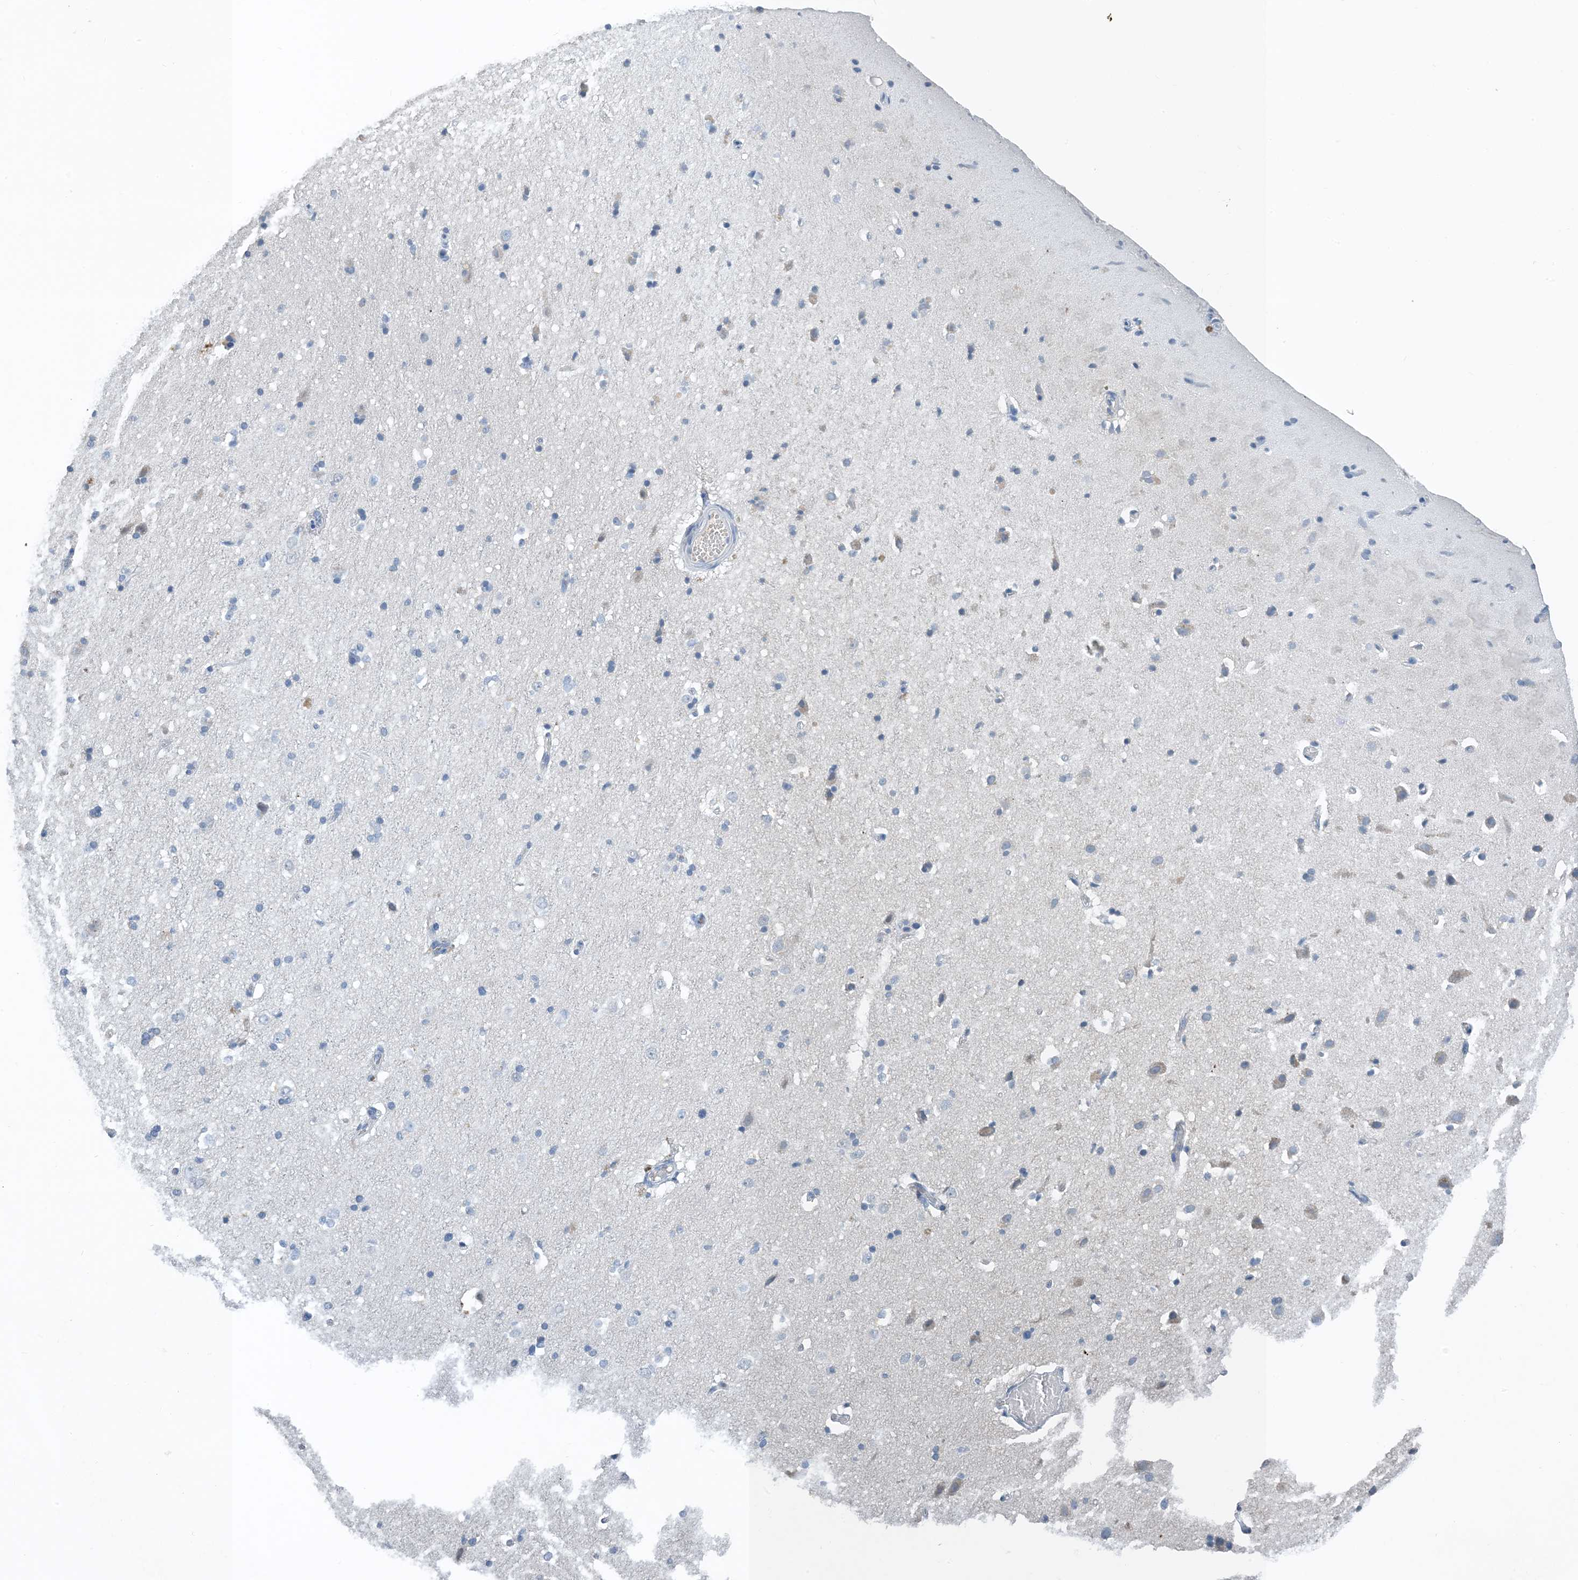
{"staining": {"intensity": "negative", "quantity": "none", "location": "none"}, "tissue": "cerebral cortex", "cell_type": "Endothelial cells", "image_type": "normal", "snomed": [{"axis": "morphology", "description": "Normal tissue, NOS"}, {"axis": "topography", "description": "Cerebral cortex"}], "caption": "The histopathology image shows no significant staining in endothelial cells of cerebral cortex. (DAB immunohistochemistry (IHC) with hematoxylin counter stain).", "gene": "CTRL", "patient": {"sex": "male", "age": 34}}